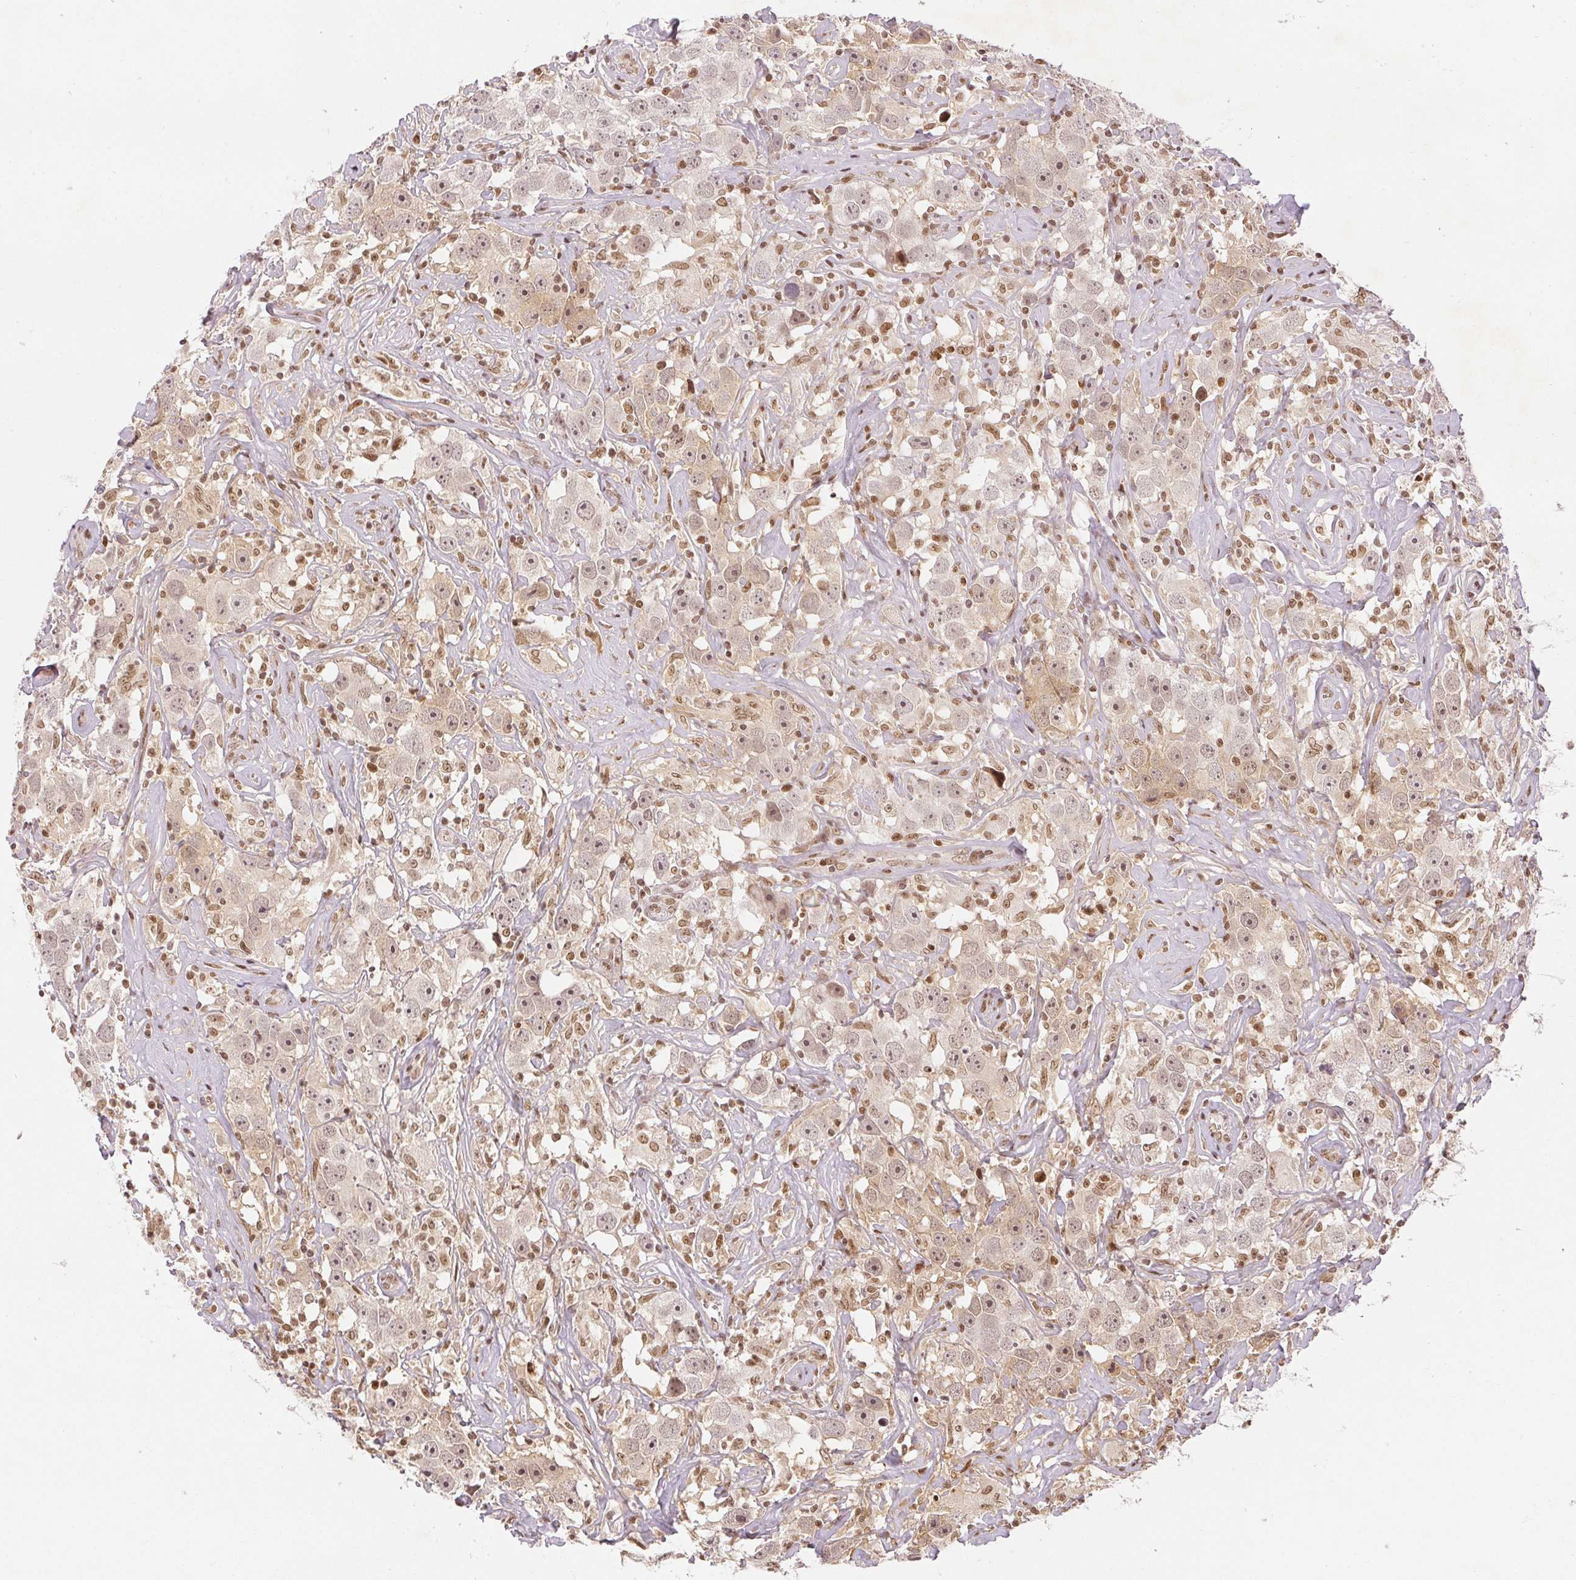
{"staining": {"intensity": "weak", "quantity": "<25%", "location": "nuclear"}, "tissue": "testis cancer", "cell_type": "Tumor cells", "image_type": "cancer", "snomed": [{"axis": "morphology", "description": "Seminoma, NOS"}, {"axis": "topography", "description": "Testis"}], "caption": "Immunohistochemistry (IHC) image of testis cancer stained for a protein (brown), which displays no positivity in tumor cells.", "gene": "DEK", "patient": {"sex": "male", "age": 49}}